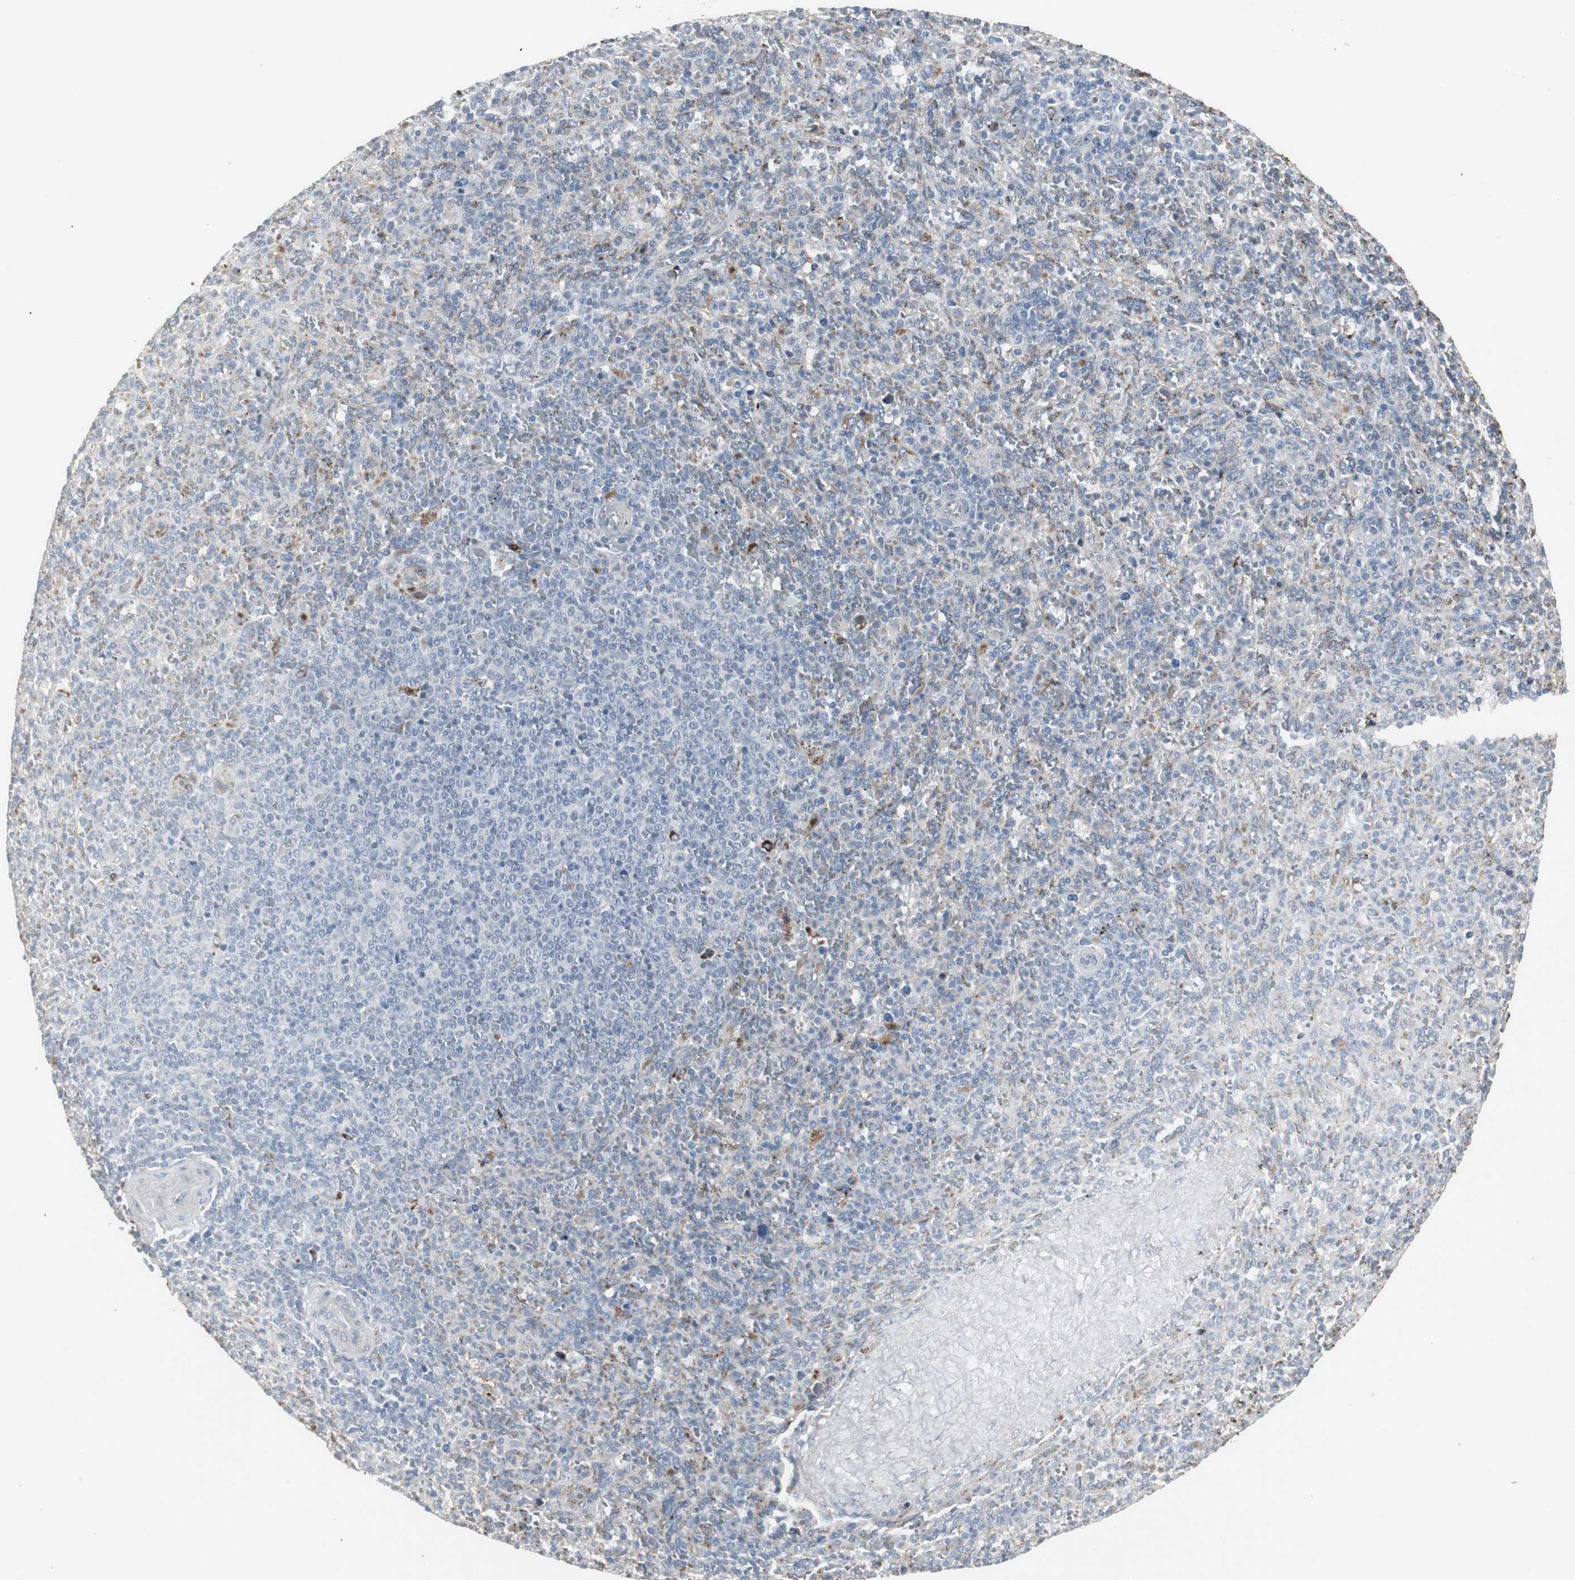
{"staining": {"intensity": "strong", "quantity": "<25%", "location": "cytoplasmic/membranous"}, "tissue": "spleen", "cell_type": "Cells in red pulp", "image_type": "normal", "snomed": [{"axis": "morphology", "description": "Normal tissue, NOS"}, {"axis": "topography", "description": "Spleen"}], "caption": "Immunohistochemistry (IHC) of unremarkable spleen shows medium levels of strong cytoplasmic/membranous expression in approximately <25% of cells in red pulp.", "gene": "GBA1", "patient": {"sex": "male", "age": 36}}